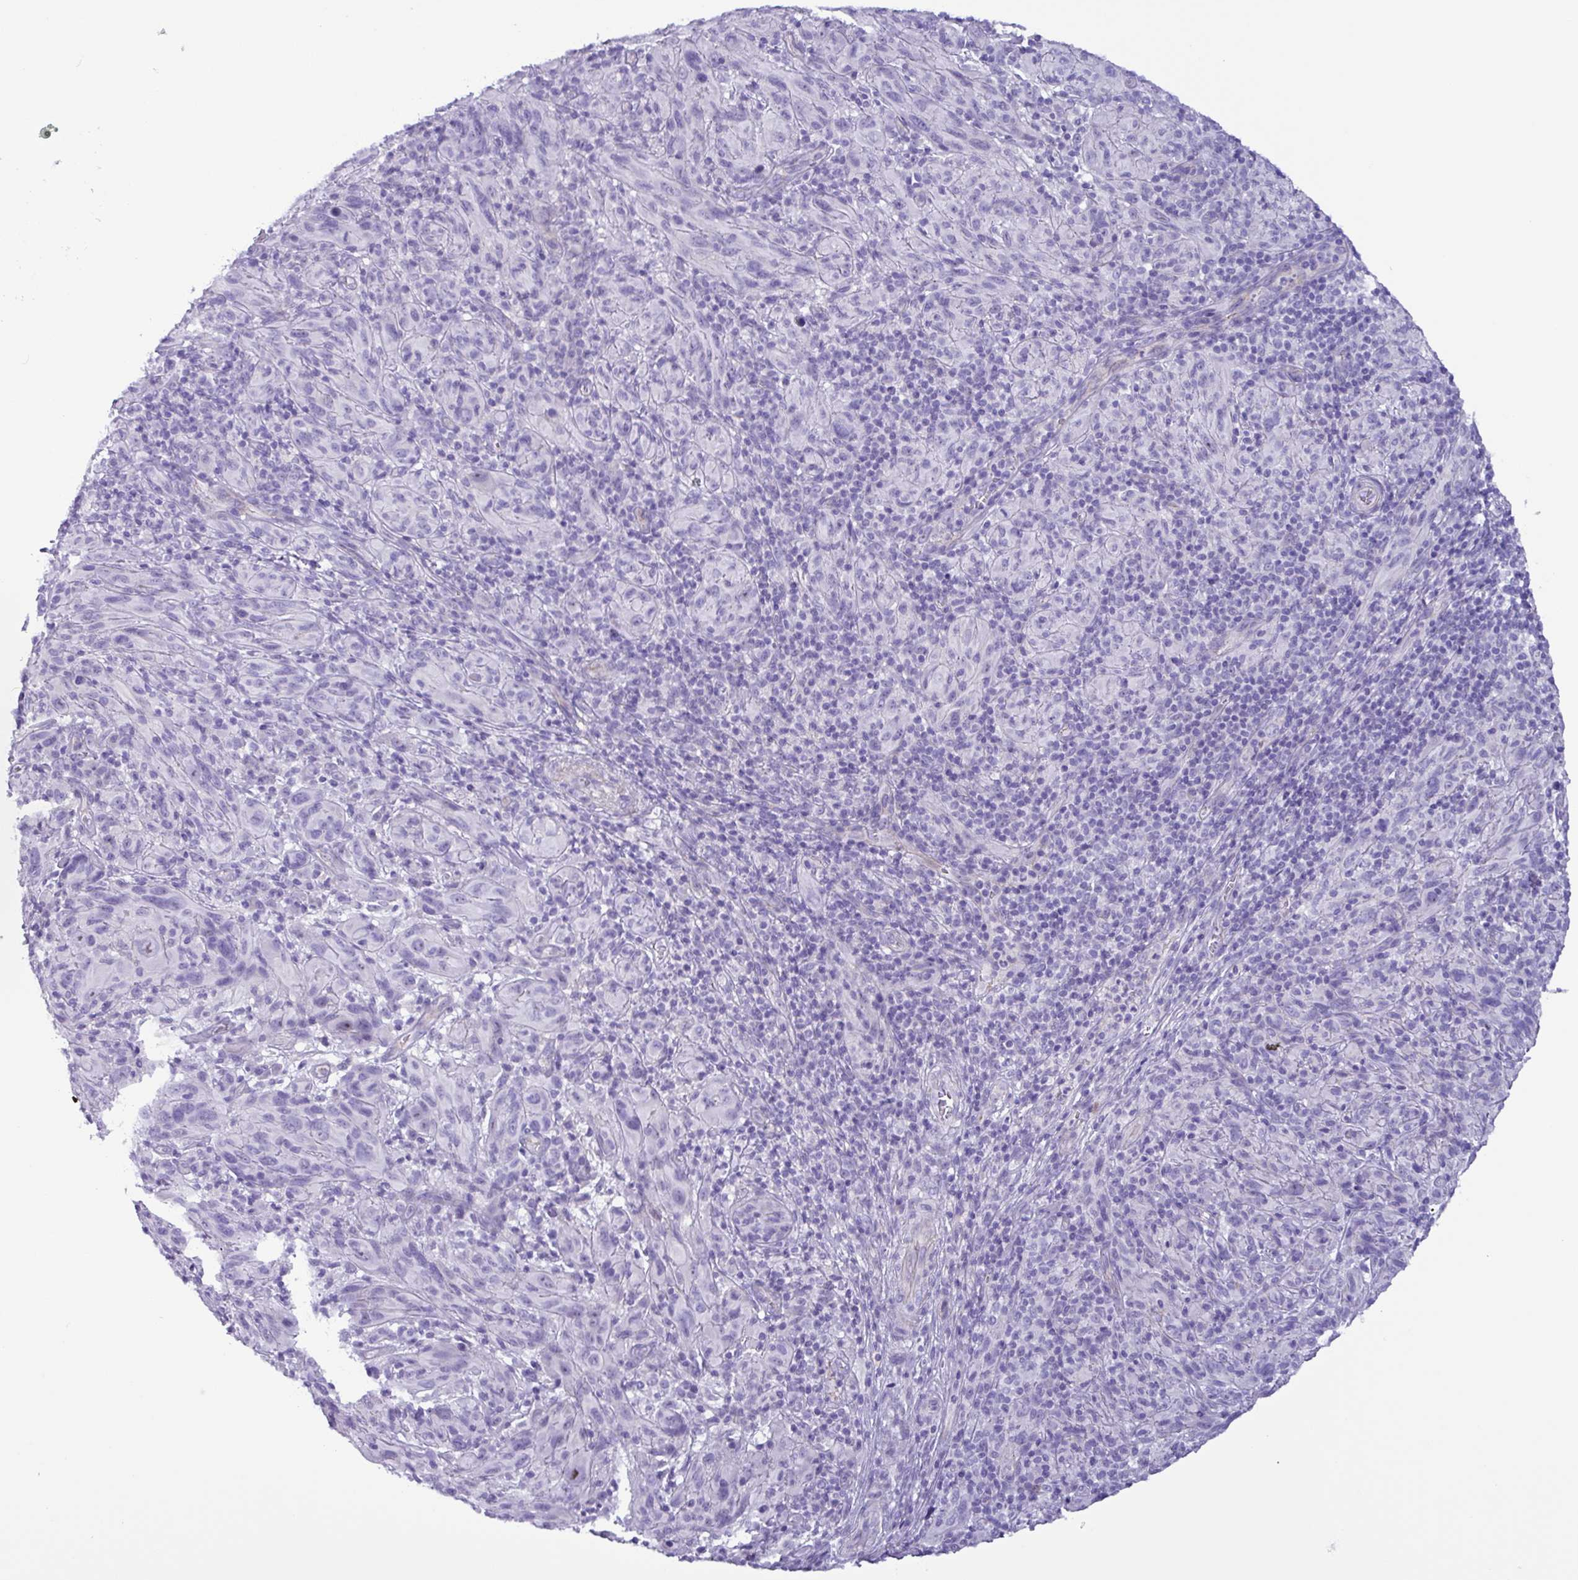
{"staining": {"intensity": "negative", "quantity": "none", "location": "none"}, "tissue": "melanoma", "cell_type": "Tumor cells", "image_type": "cancer", "snomed": [{"axis": "morphology", "description": "Malignant melanoma, NOS"}, {"axis": "topography", "description": "Skin of head"}], "caption": "Human malignant melanoma stained for a protein using immunohistochemistry (IHC) exhibits no staining in tumor cells.", "gene": "MRM2", "patient": {"sex": "male", "age": 96}}